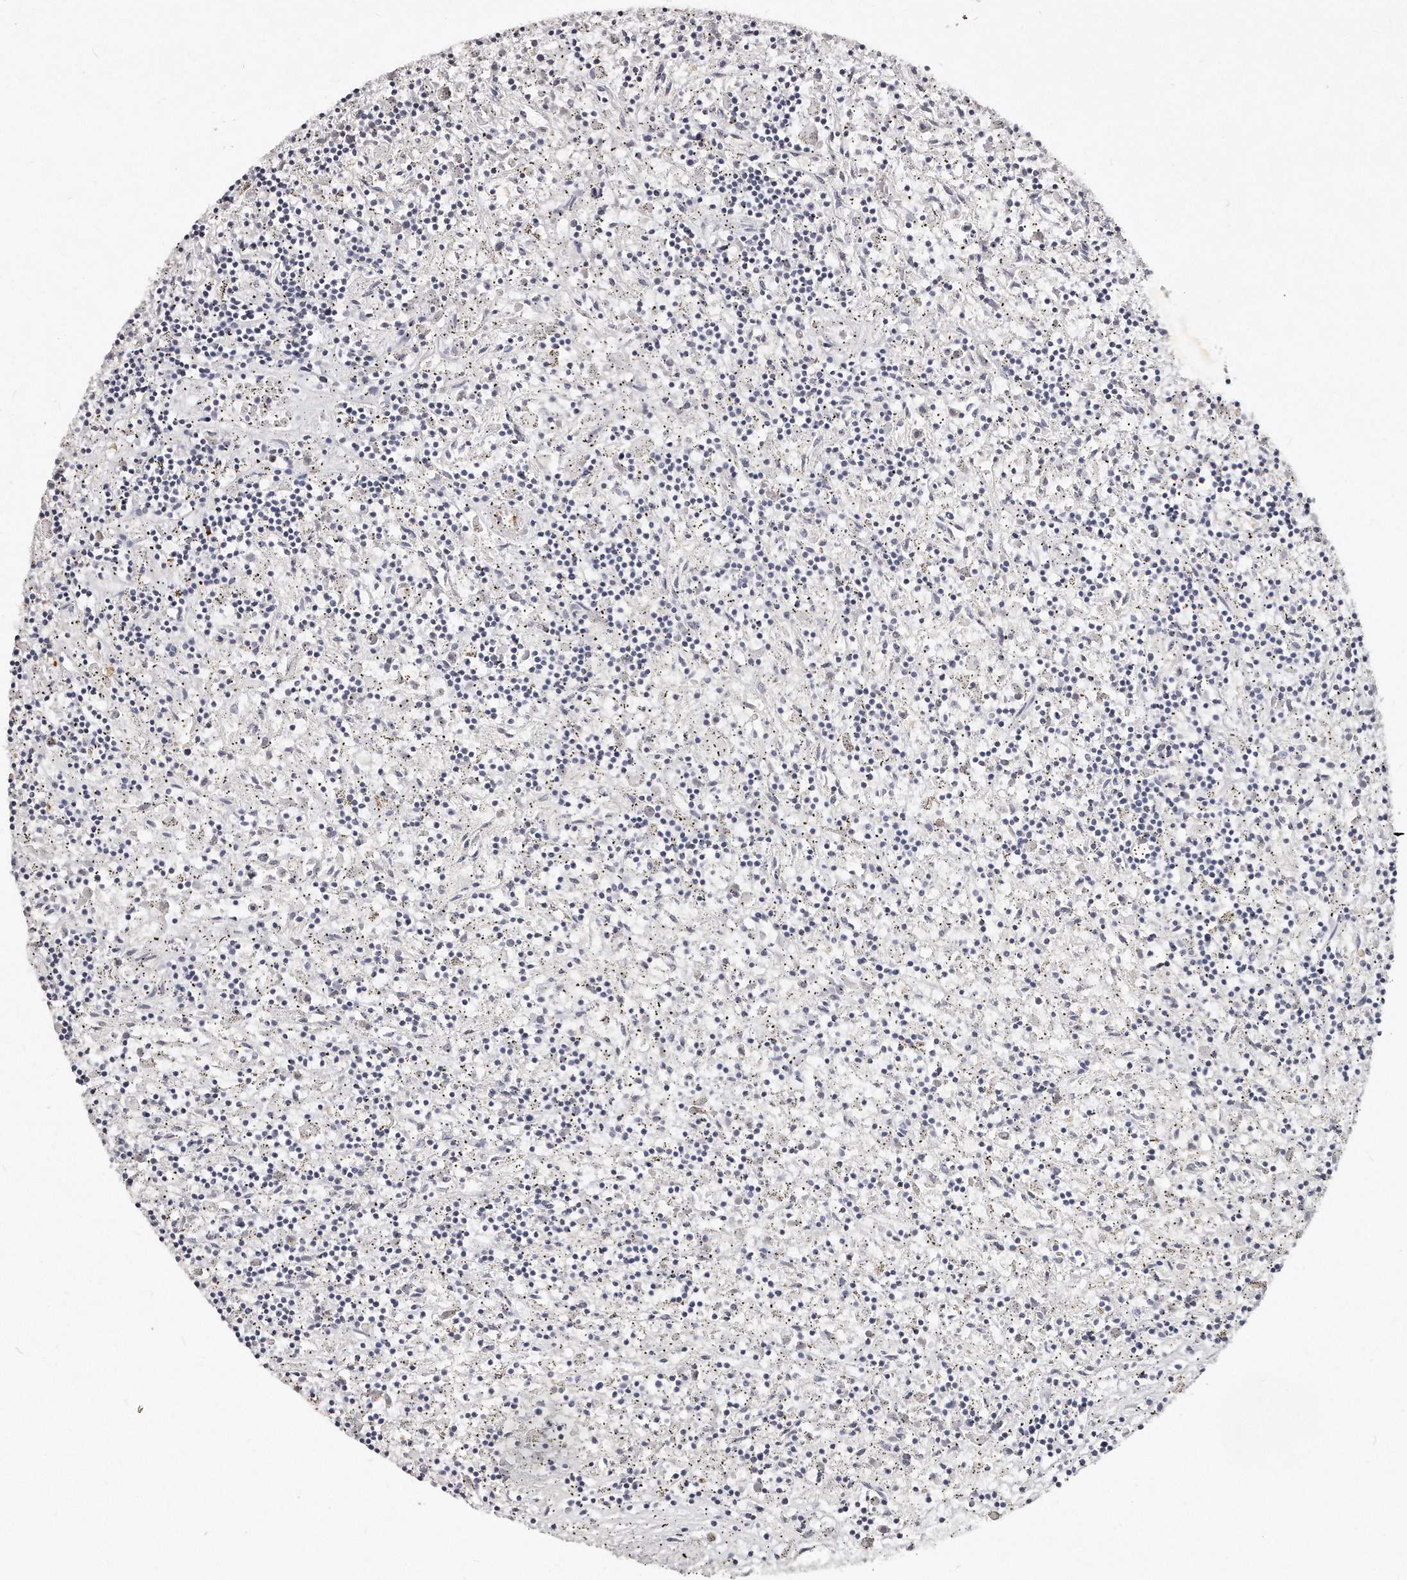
{"staining": {"intensity": "negative", "quantity": "none", "location": "none"}, "tissue": "lymphoma", "cell_type": "Tumor cells", "image_type": "cancer", "snomed": [{"axis": "morphology", "description": "Malignant lymphoma, non-Hodgkin's type, Low grade"}, {"axis": "topography", "description": "Spleen"}], "caption": "Immunohistochemical staining of human lymphoma exhibits no significant staining in tumor cells.", "gene": "LMOD1", "patient": {"sex": "male", "age": 76}}